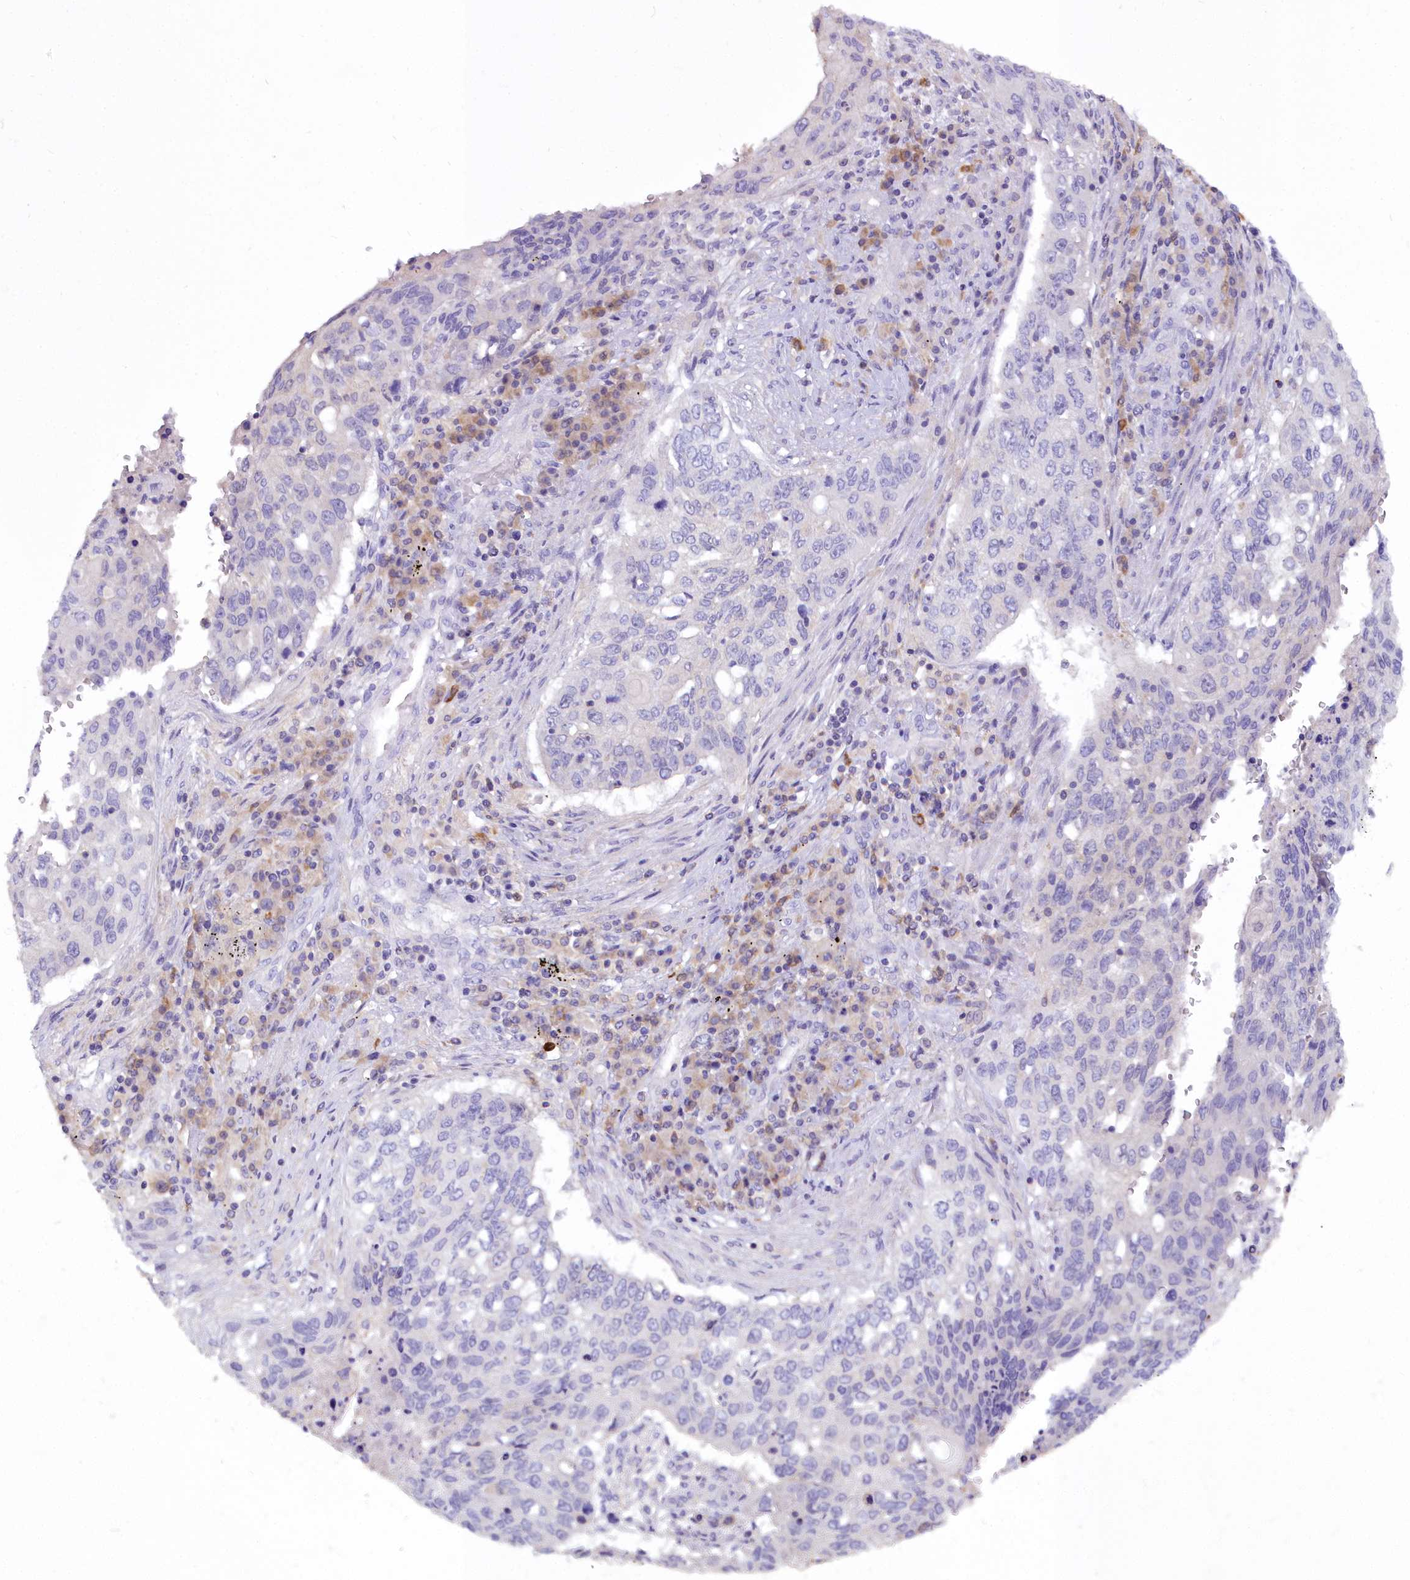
{"staining": {"intensity": "negative", "quantity": "none", "location": "none"}, "tissue": "lung cancer", "cell_type": "Tumor cells", "image_type": "cancer", "snomed": [{"axis": "morphology", "description": "Squamous cell carcinoma, NOS"}, {"axis": "topography", "description": "Lung"}], "caption": "The photomicrograph exhibits no staining of tumor cells in lung cancer (squamous cell carcinoma).", "gene": "BLNK", "patient": {"sex": "female", "age": 63}}